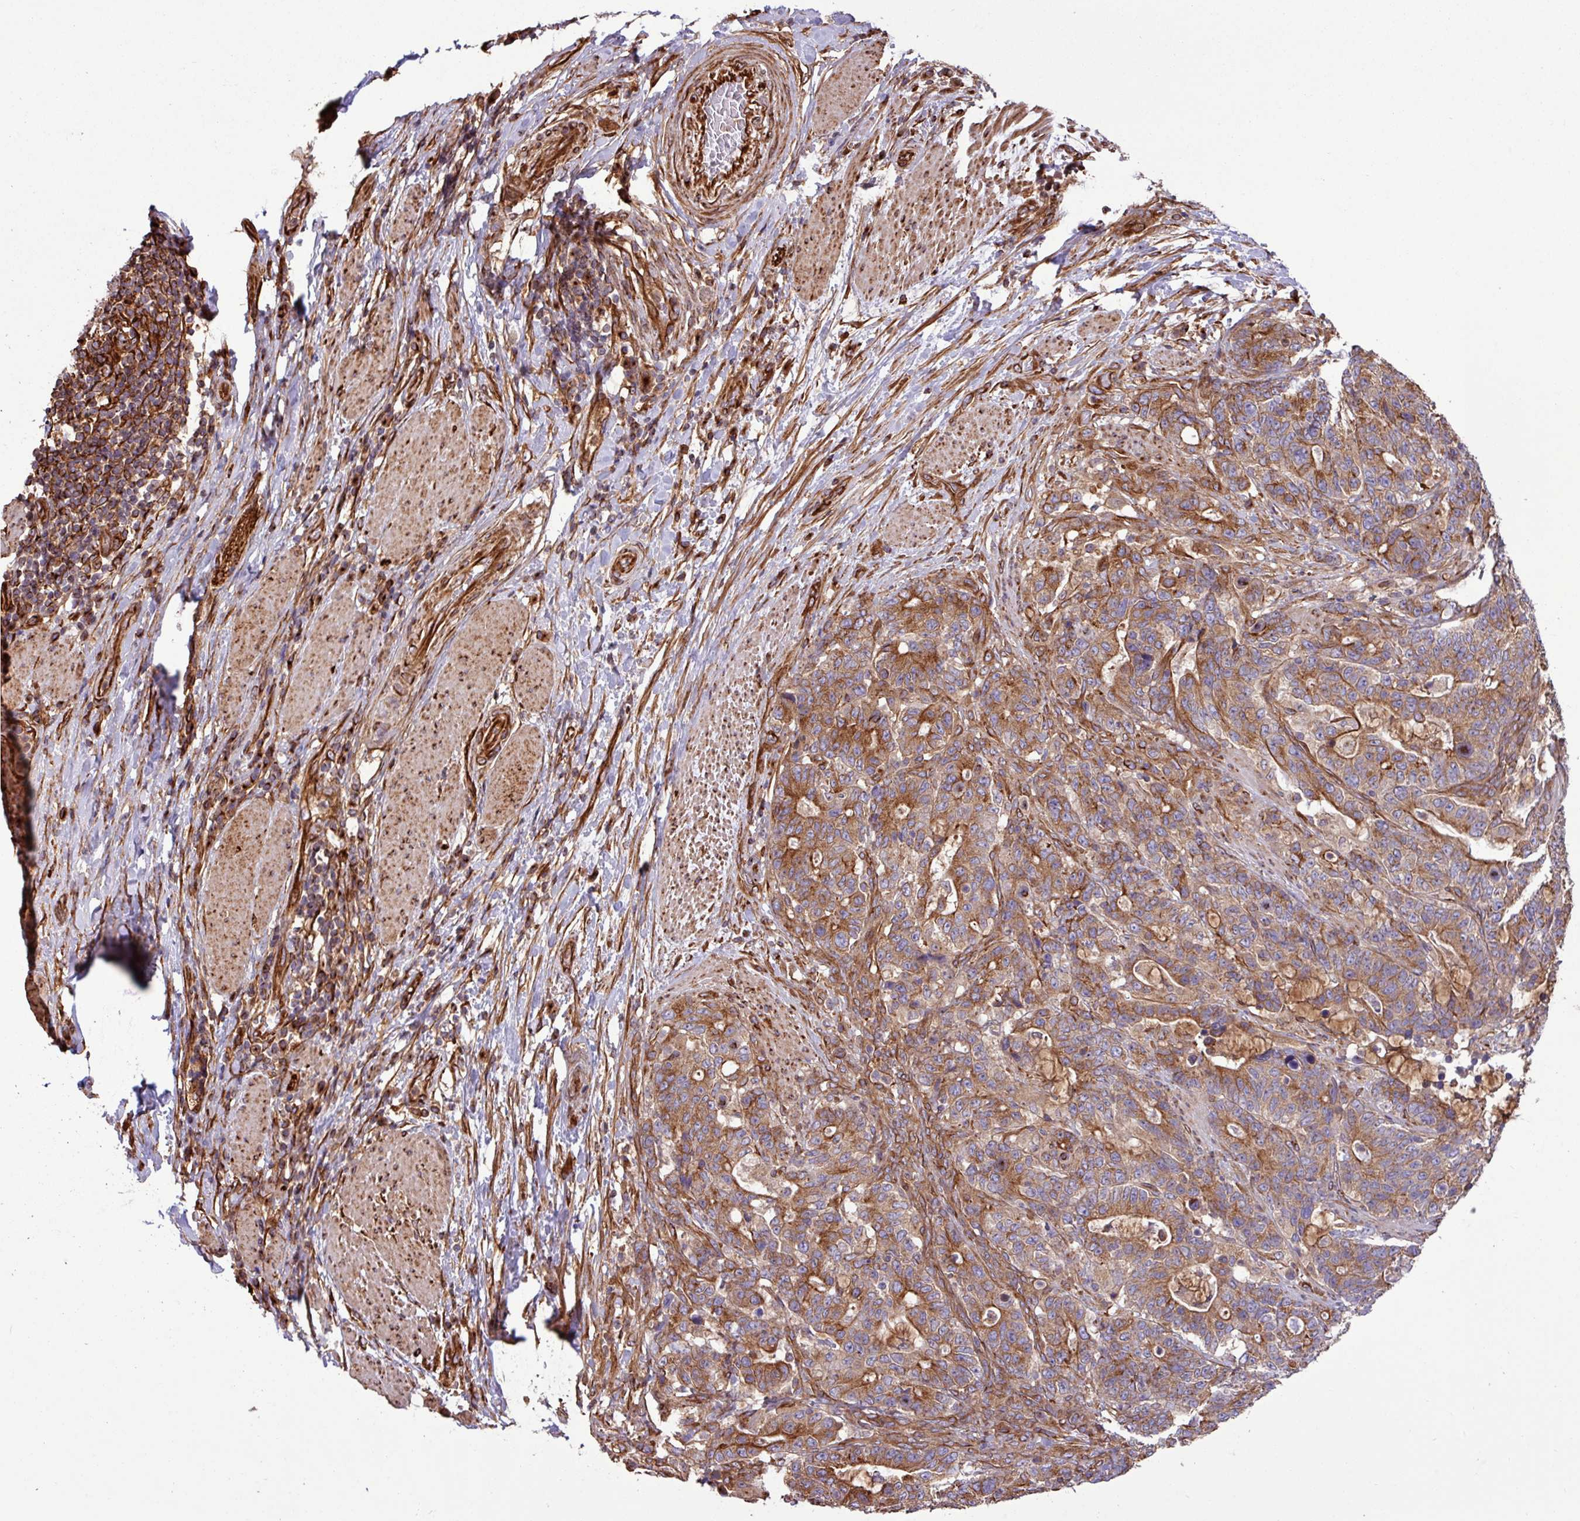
{"staining": {"intensity": "strong", "quantity": ">75%", "location": "cytoplasmic/membranous"}, "tissue": "stomach cancer", "cell_type": "Tumor cells", "image_type": "cancer", "snomed": [{"axis": "morphology", "description": "Normal tissue, NOS"}, {"axis": "morphology", "description": "Adenocarcinoma, NOS"}, {"axis": "topography", "description": "Stomach"}], "caption": "High-power microscopy captured an IHC micrograph of stomach adenocarcinoma, revealing strong cytoplasmic/membranous positivity in approximately >75% of tumor cells.", "gene": "ZNF300", "patient": {"sex": "female", "age": 64}}